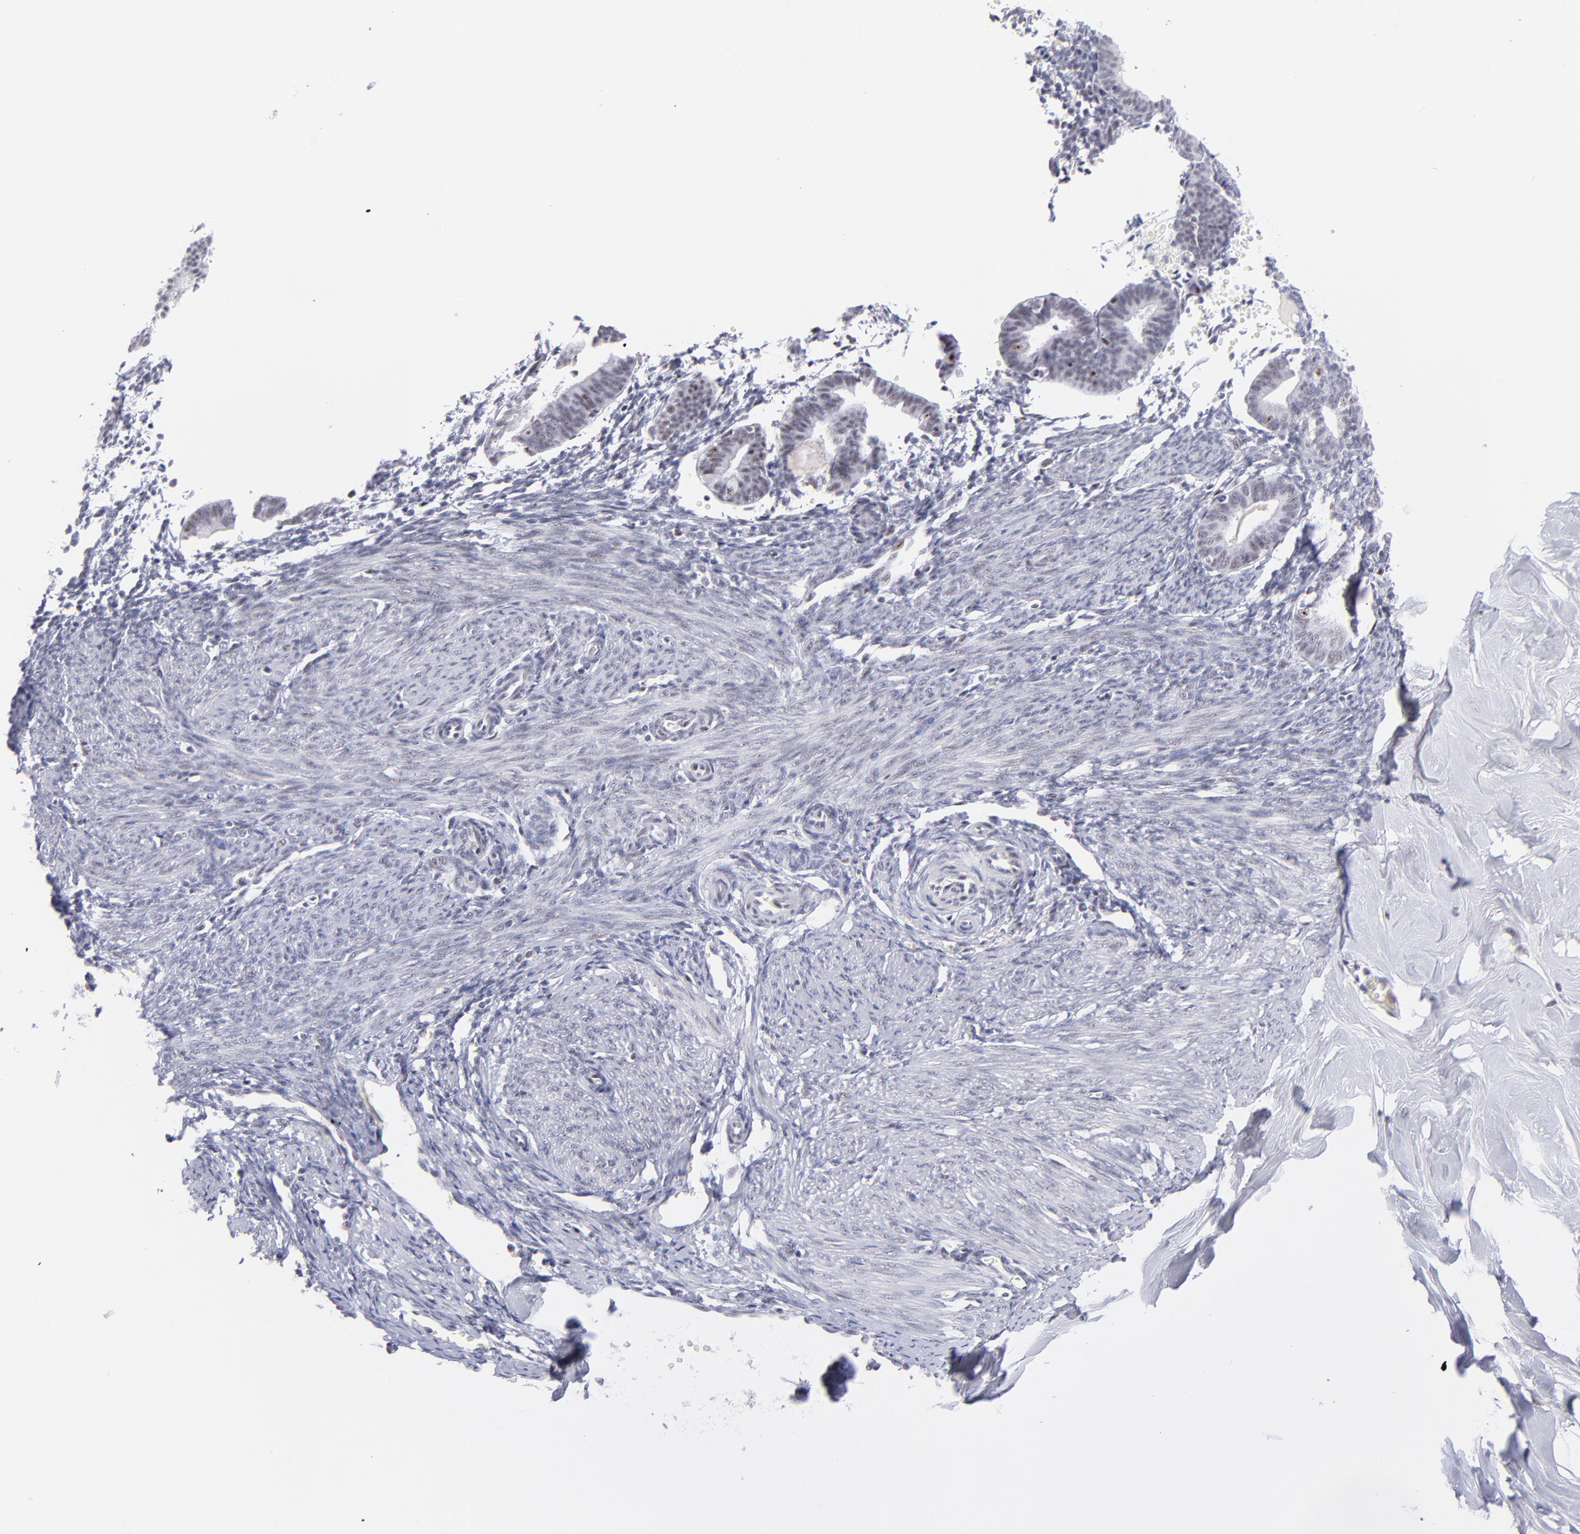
{"staining": {"intensity": "negative", "quantity": "none", "location": "none"}, "tissue": "endometrium", "cell_type": "Cells in endometrial stroma", "image_type": "normal", "snomed": [{"axis": "morphology", "description": "Normal tissue, NOS"}, {"axis": "topography", "description": "Endometrium"}], "caption": "Unremarkable endometrium was stained to show a protein in brown. There is no significant staining in cells in endometrial stroma. (DAB immunohistochemistry (IHC) with hematoxylin counter stain).", "gene": "CDC25C", "patient": {"sex": "female", "age": 61}}